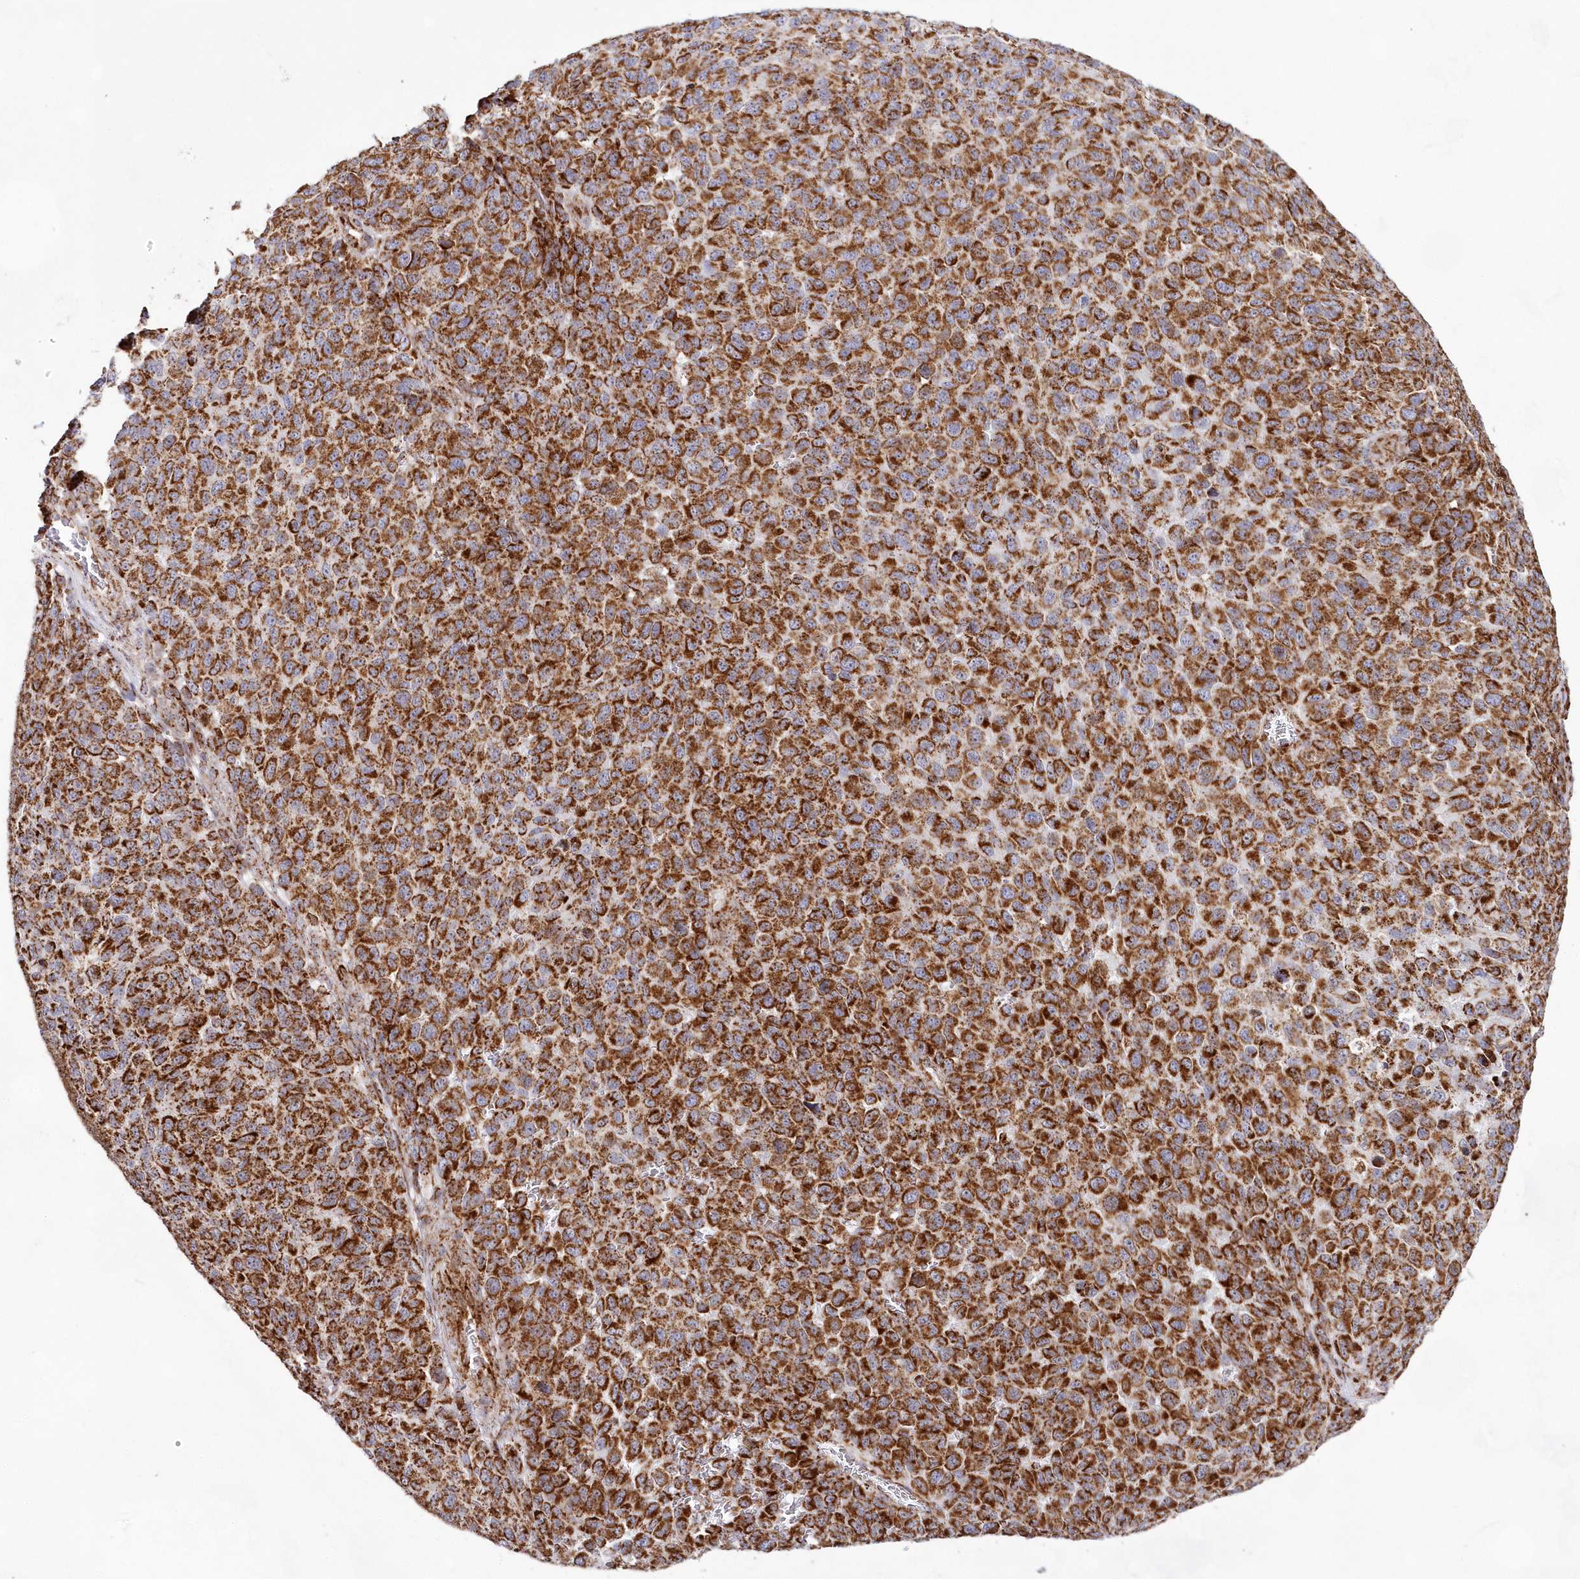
{"staining": {"intensity": "moderate", "quantity": ">75%", "location": "cytoplasmic/membranous"}, "tissue": "melanoma", "cell_type": "Tumor cells", "image_type": "cancer", "snomed": [{"axis": "morphology", "description": "Malignant melanoma, NOS"}, {"axis": "topography", "description": "Skin"}], "caption": "There is medium levels of moderate cytoplasmic/membranous staining in tumor cells of melanoma, as demonstrated by immunohistochemical staining (brown color).", "gene": "HADHB", "patient": {"sex": "male", "age": 49}}